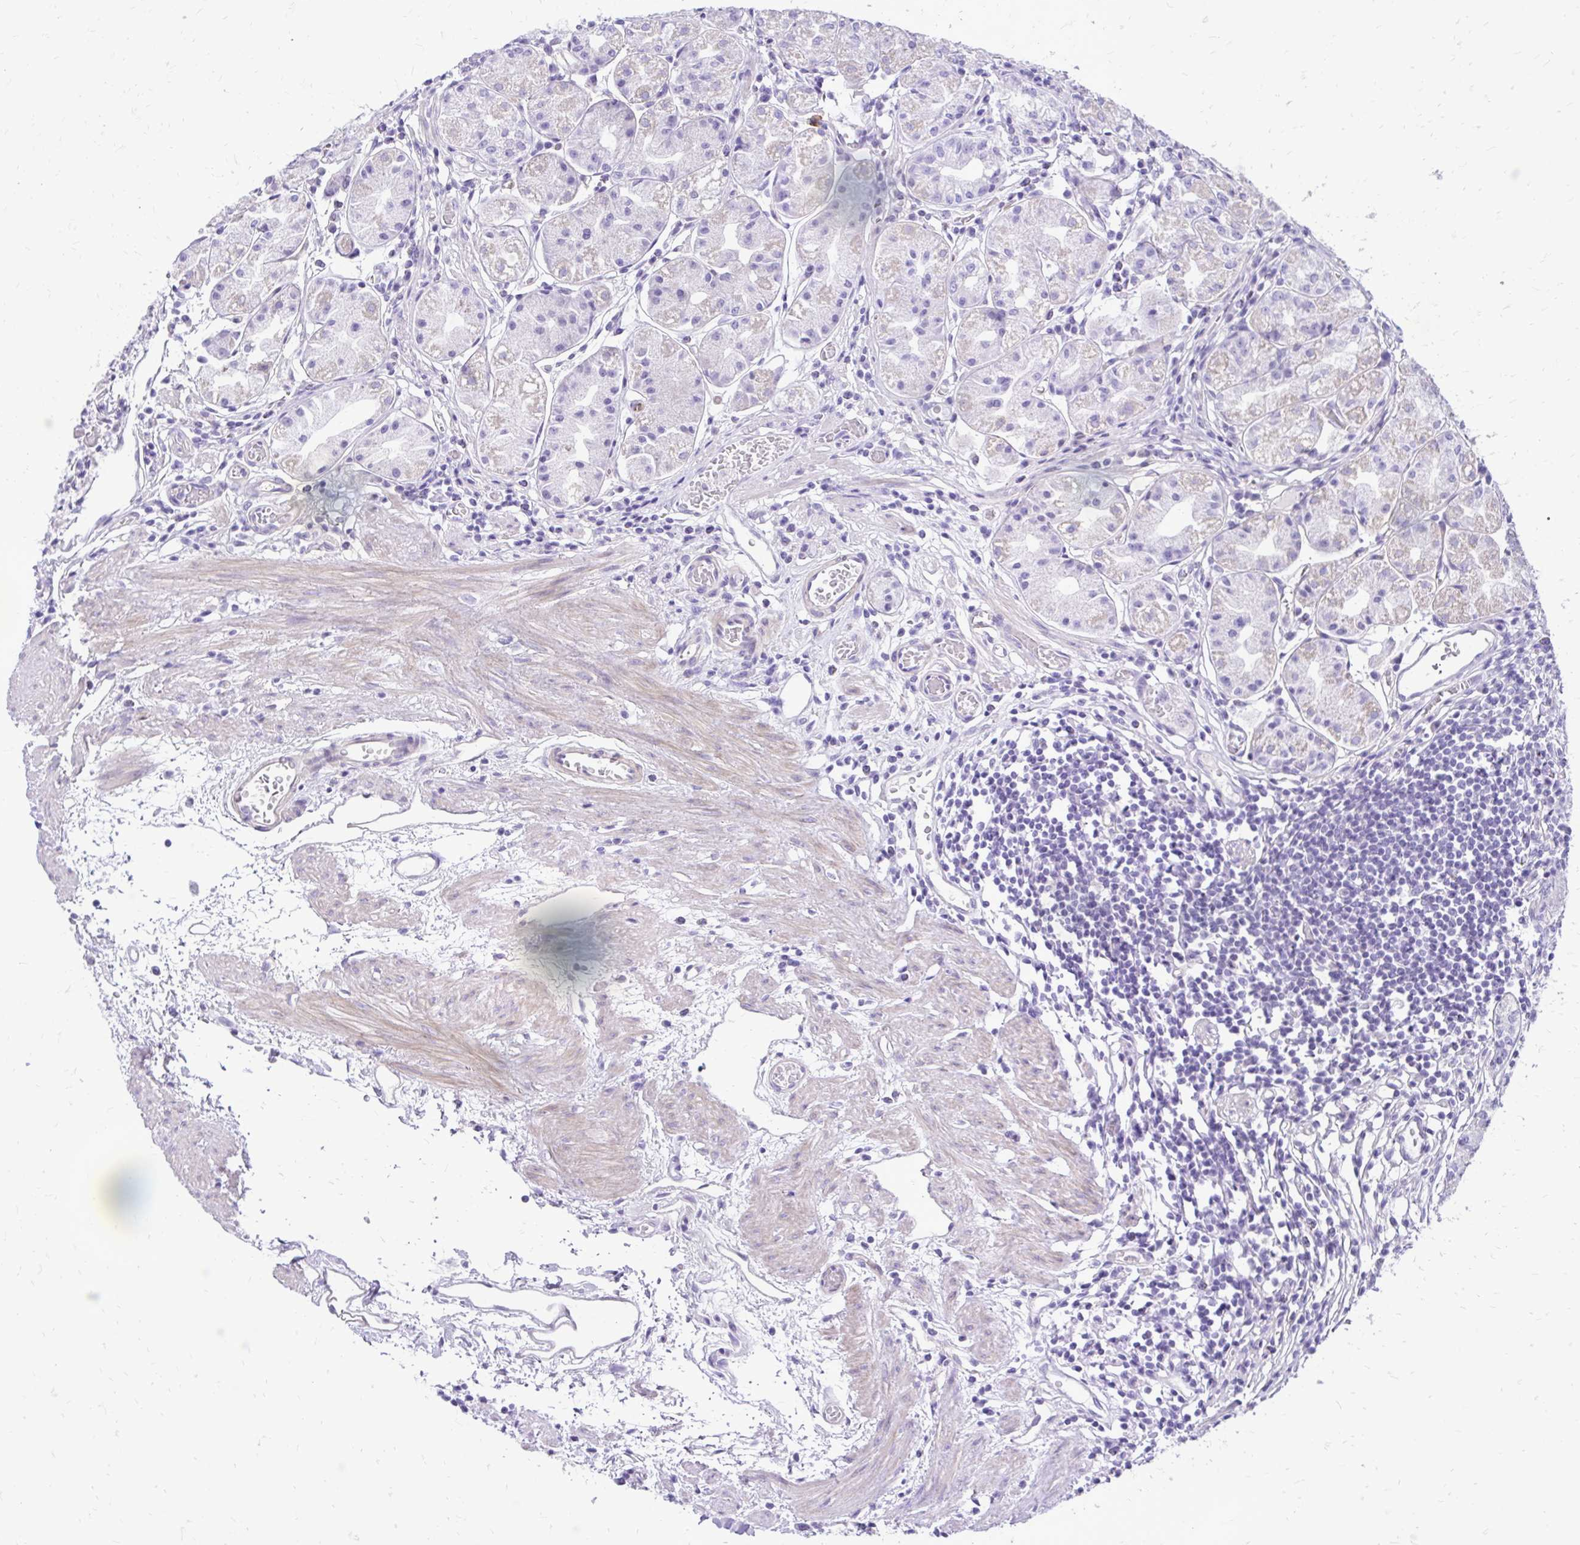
{"staining": {"intensity": "moderate", "quantity": "<25%", "location": "cytoplasmic/membranous"}, "tissue": "stomach", "cell_type": "Glandular cells", "image_type": "normal", "snomed": [{"axis": "morphology", "description": "Normal tissue, NOS"}, {"axis": "topography", "description": "Stomach"}], "caption": "Stomach stained with a brown dye displays moderate cytoplasmic/membranous positive positivity in about <25% of glandular cells.", "gene": "PELI3", "patient": {"sex": "male", "age": 55}}